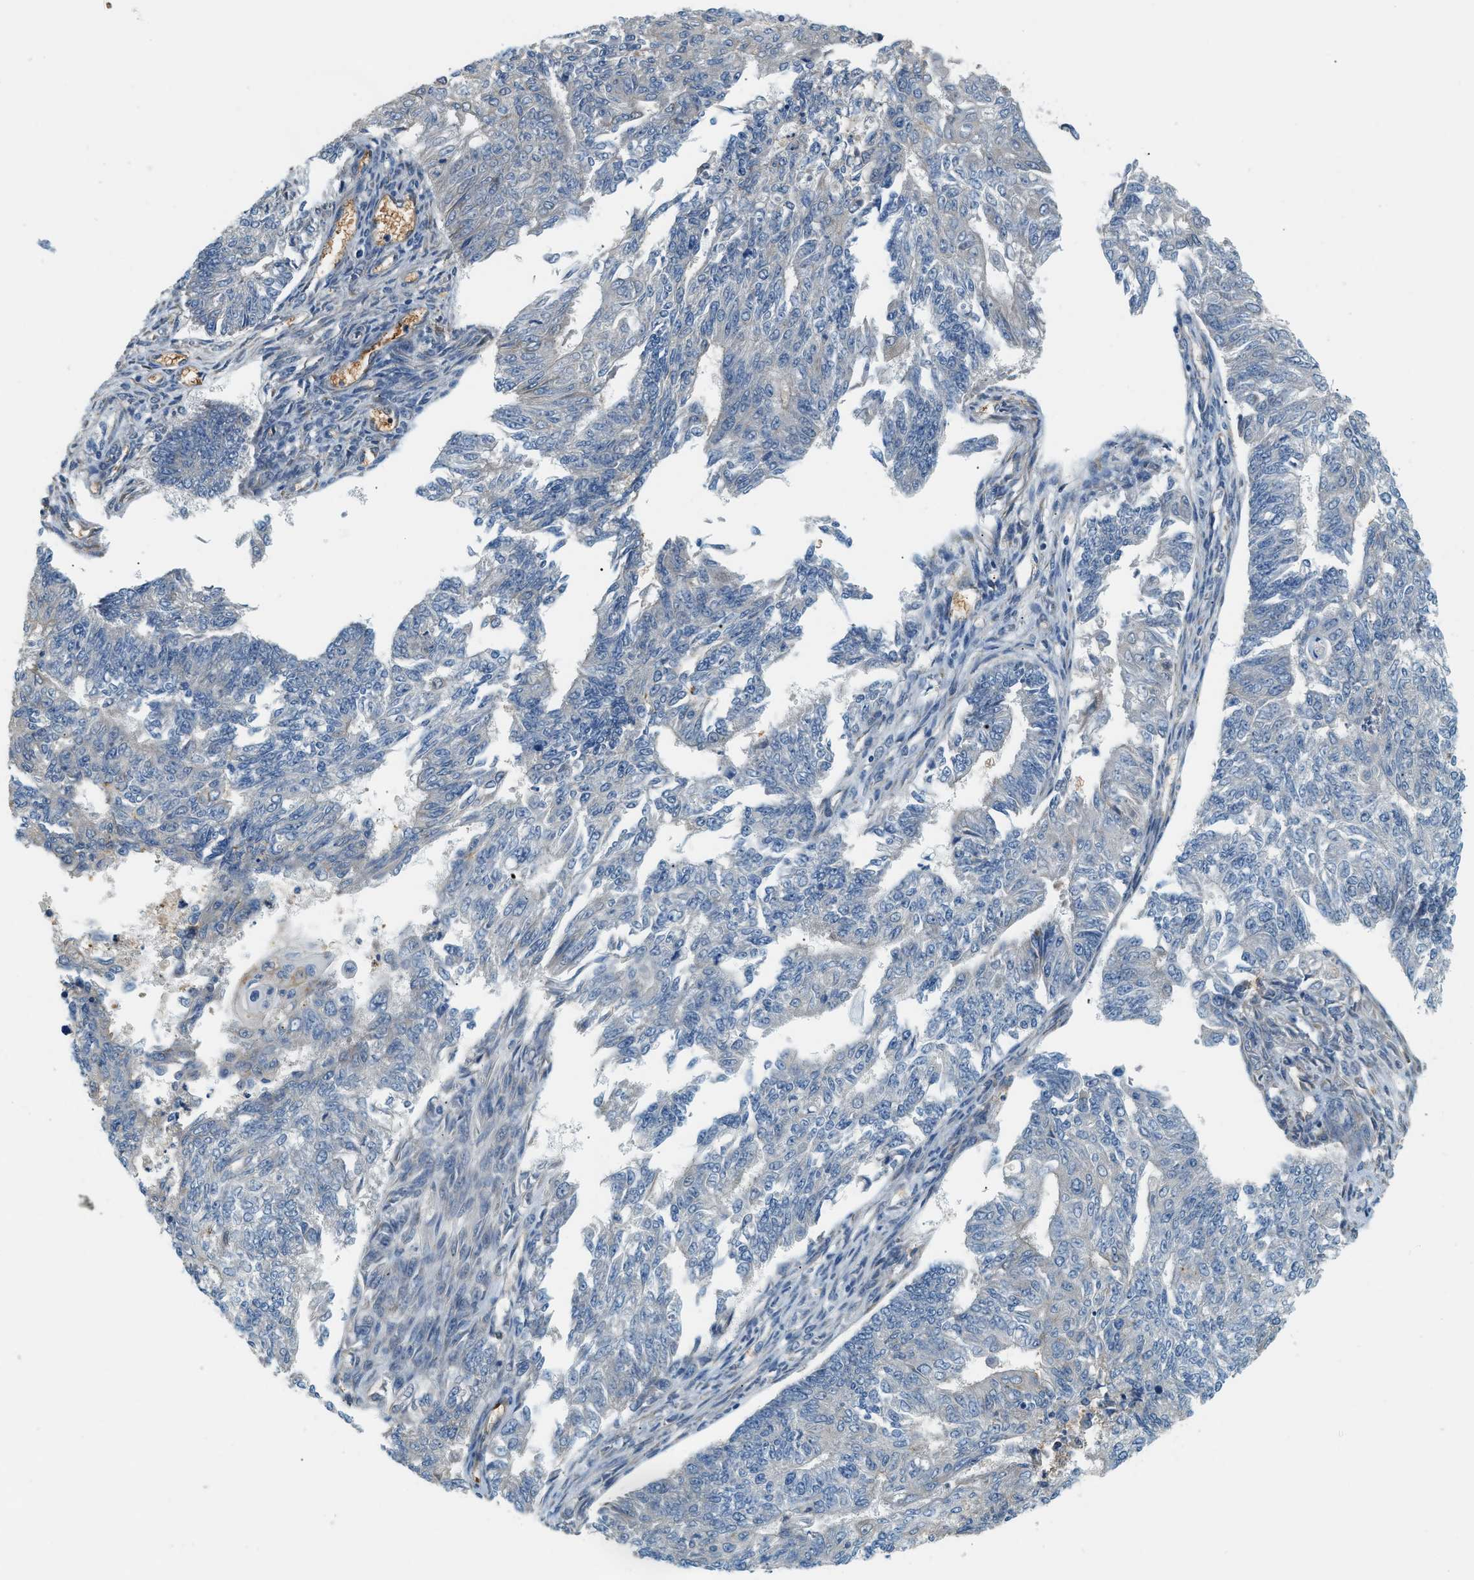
{"staining": {"intensity": "negative", "quantity": "none", "location": "none"}, "tissue": "endometrial cancer", "cell_type": "Tumor cells", "image_type": "cancer", "snomed": [{"axis": "morphology", "description": "Adenocarcinoma, NOS"}, {"axis": "topography", "description": "Endometrium"}], "caption": "This is an IHC histopathology image of endometrial adenocarcinoma. There is no positivity in tumor cells.", "gene": "CYTH2", "patient": {"sex": "female", "age": 32}}